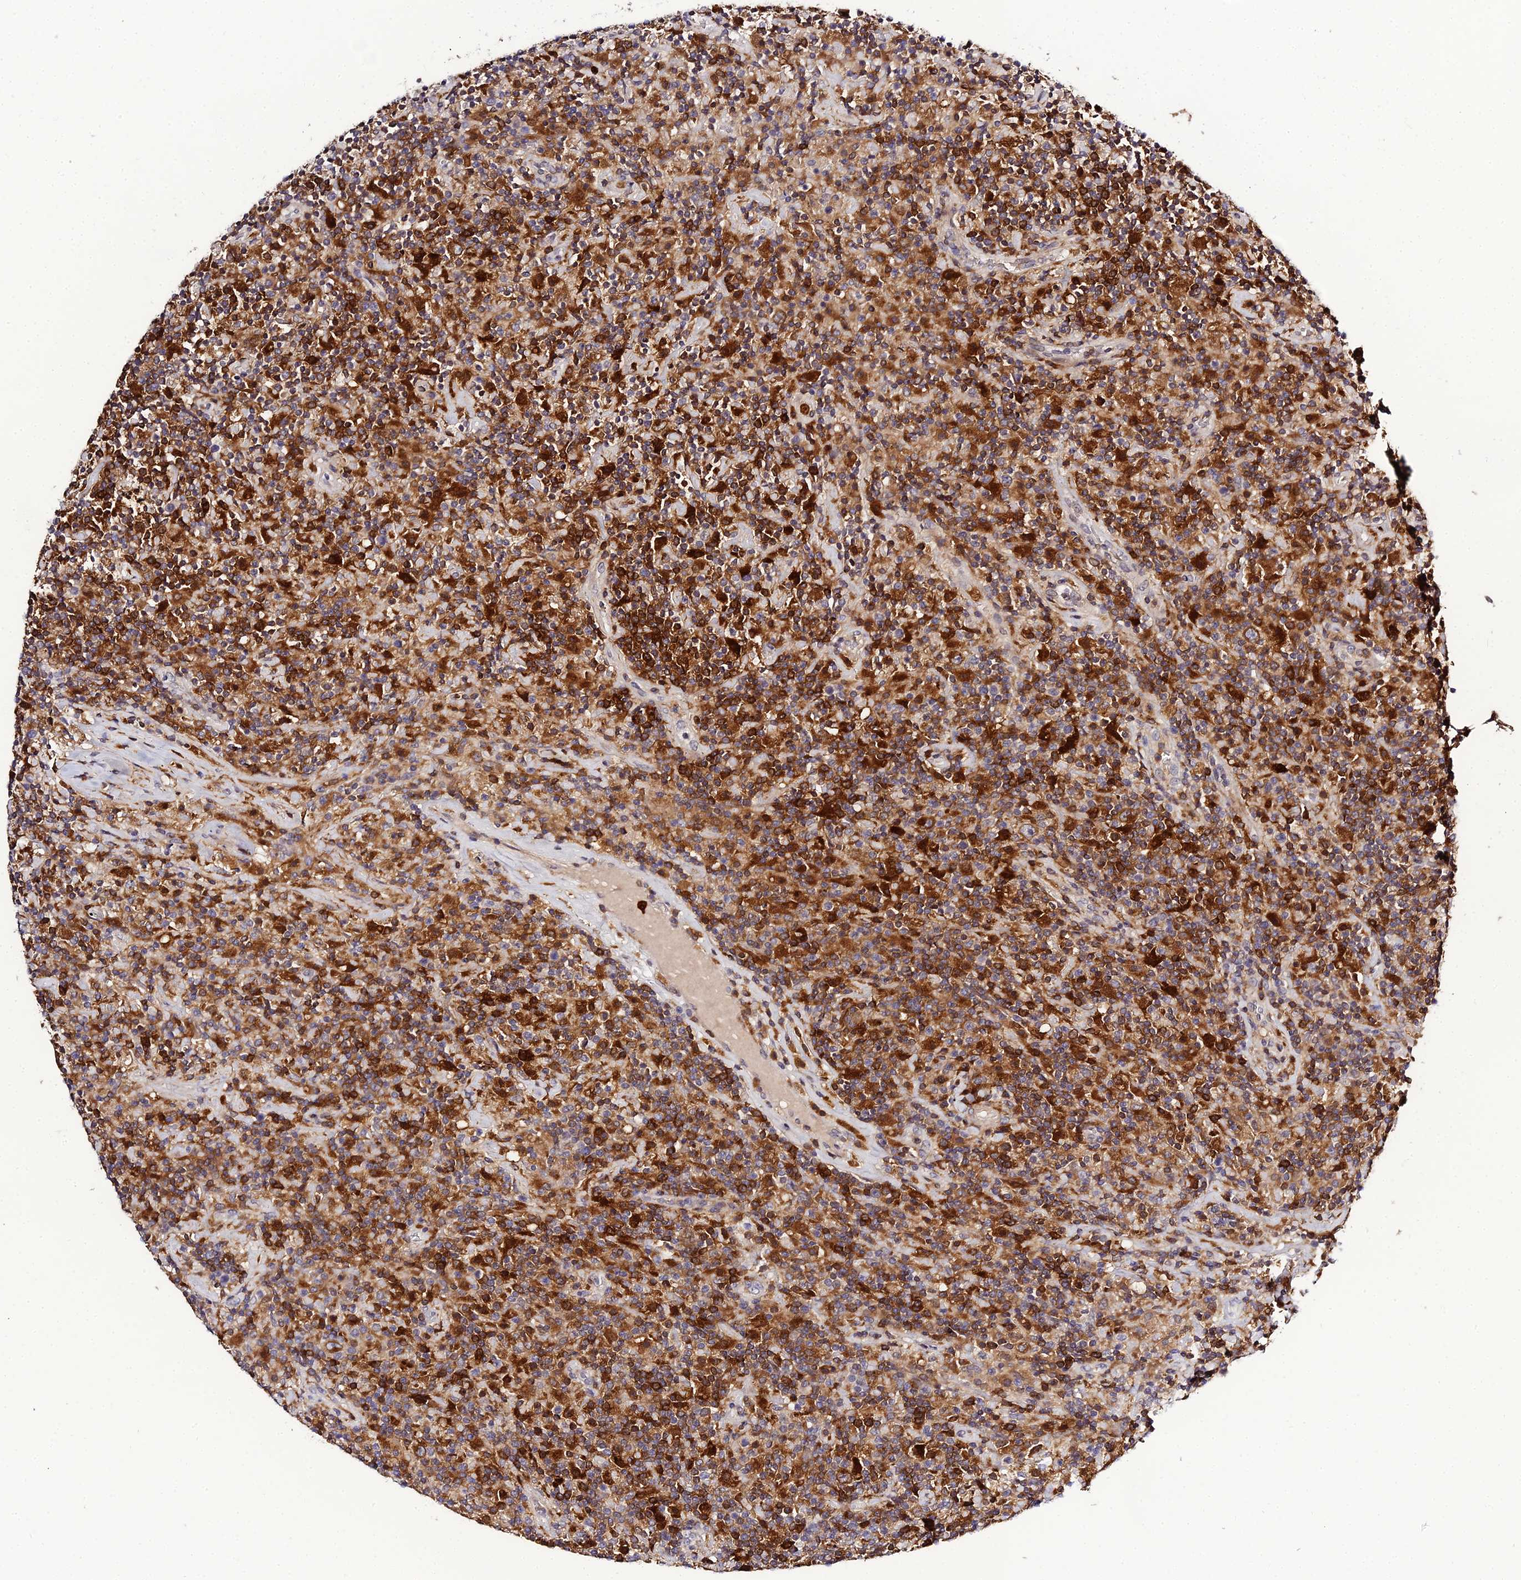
{"staining": {"intensity": "strong", "quantity": ">75%", "location": "cytoplasmic/membranous"}, "tissue": "lymphoma", "cell_type": "Tumor cells", "image_type": "cancer", "snomed": [{"axis": "morphology", "description": "Hodgkin's disease, NOS"}, {"axis": "topography", "description": "Lymph node"}], "caption": "Tumor cells exhibit strong cytoplasmic/membranous staining in about >75% of cells in lymphoma.", "gene": "IL4I1", "patient": {"sex": "male", "age": 70}}